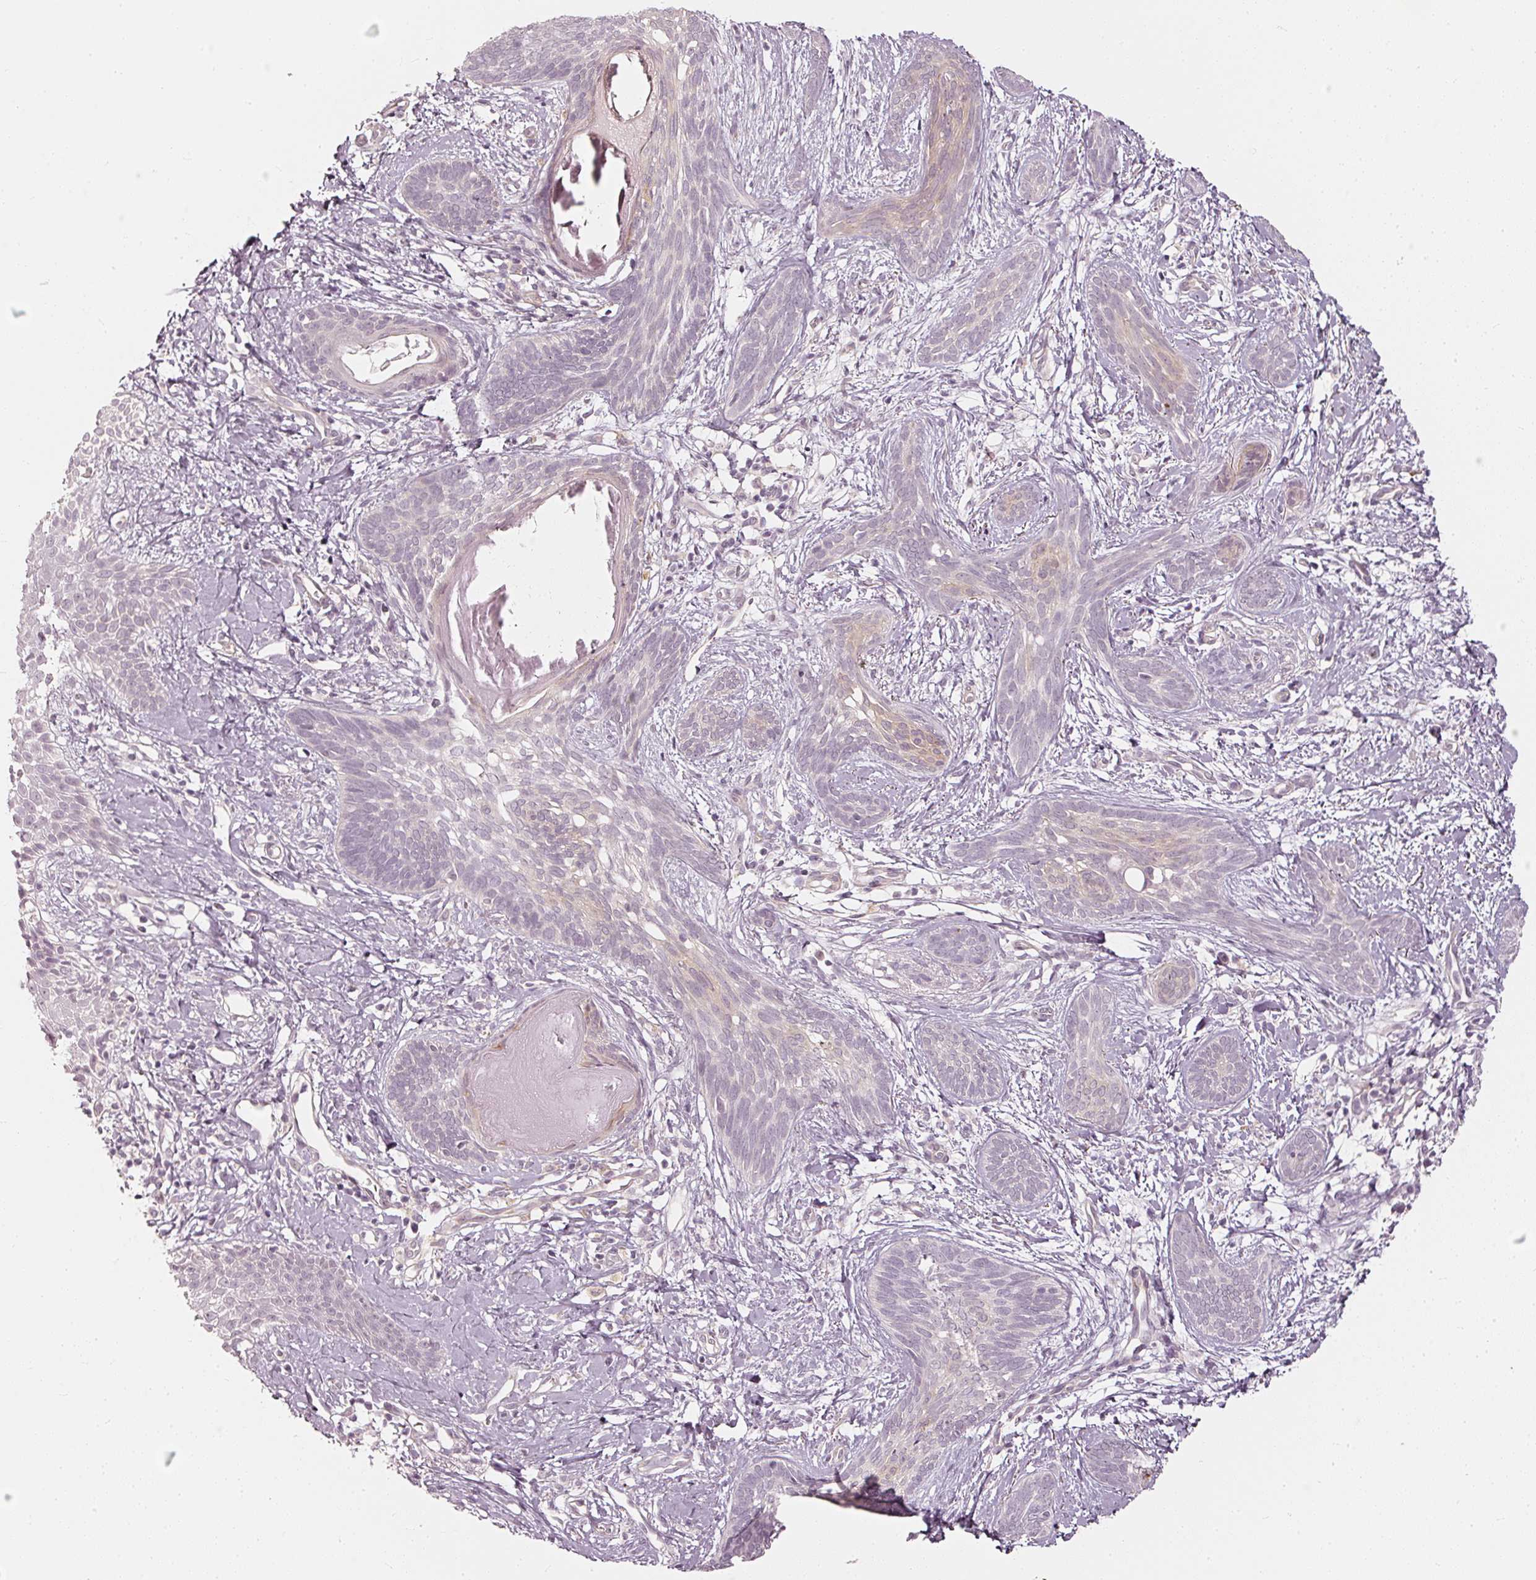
{"staining": {"intensity": "negative", "quantity": "none", "location": "none"}, "tissue": "skin cancer", "cell_type": "Tumor cells", "image_type": "cancer", "snomed": [{"axis": "morphology", "description": "Basal cell carcinoma"}, {"axis": "topography", "description": "Skin"}], "caption": "Skin cancer (basal cell carcinoma) was stained to show a protein in brown. There is no significant positivity in tumor cells.", "gene": "DRD2", "patient": {"sex": "female", "age": 81}}